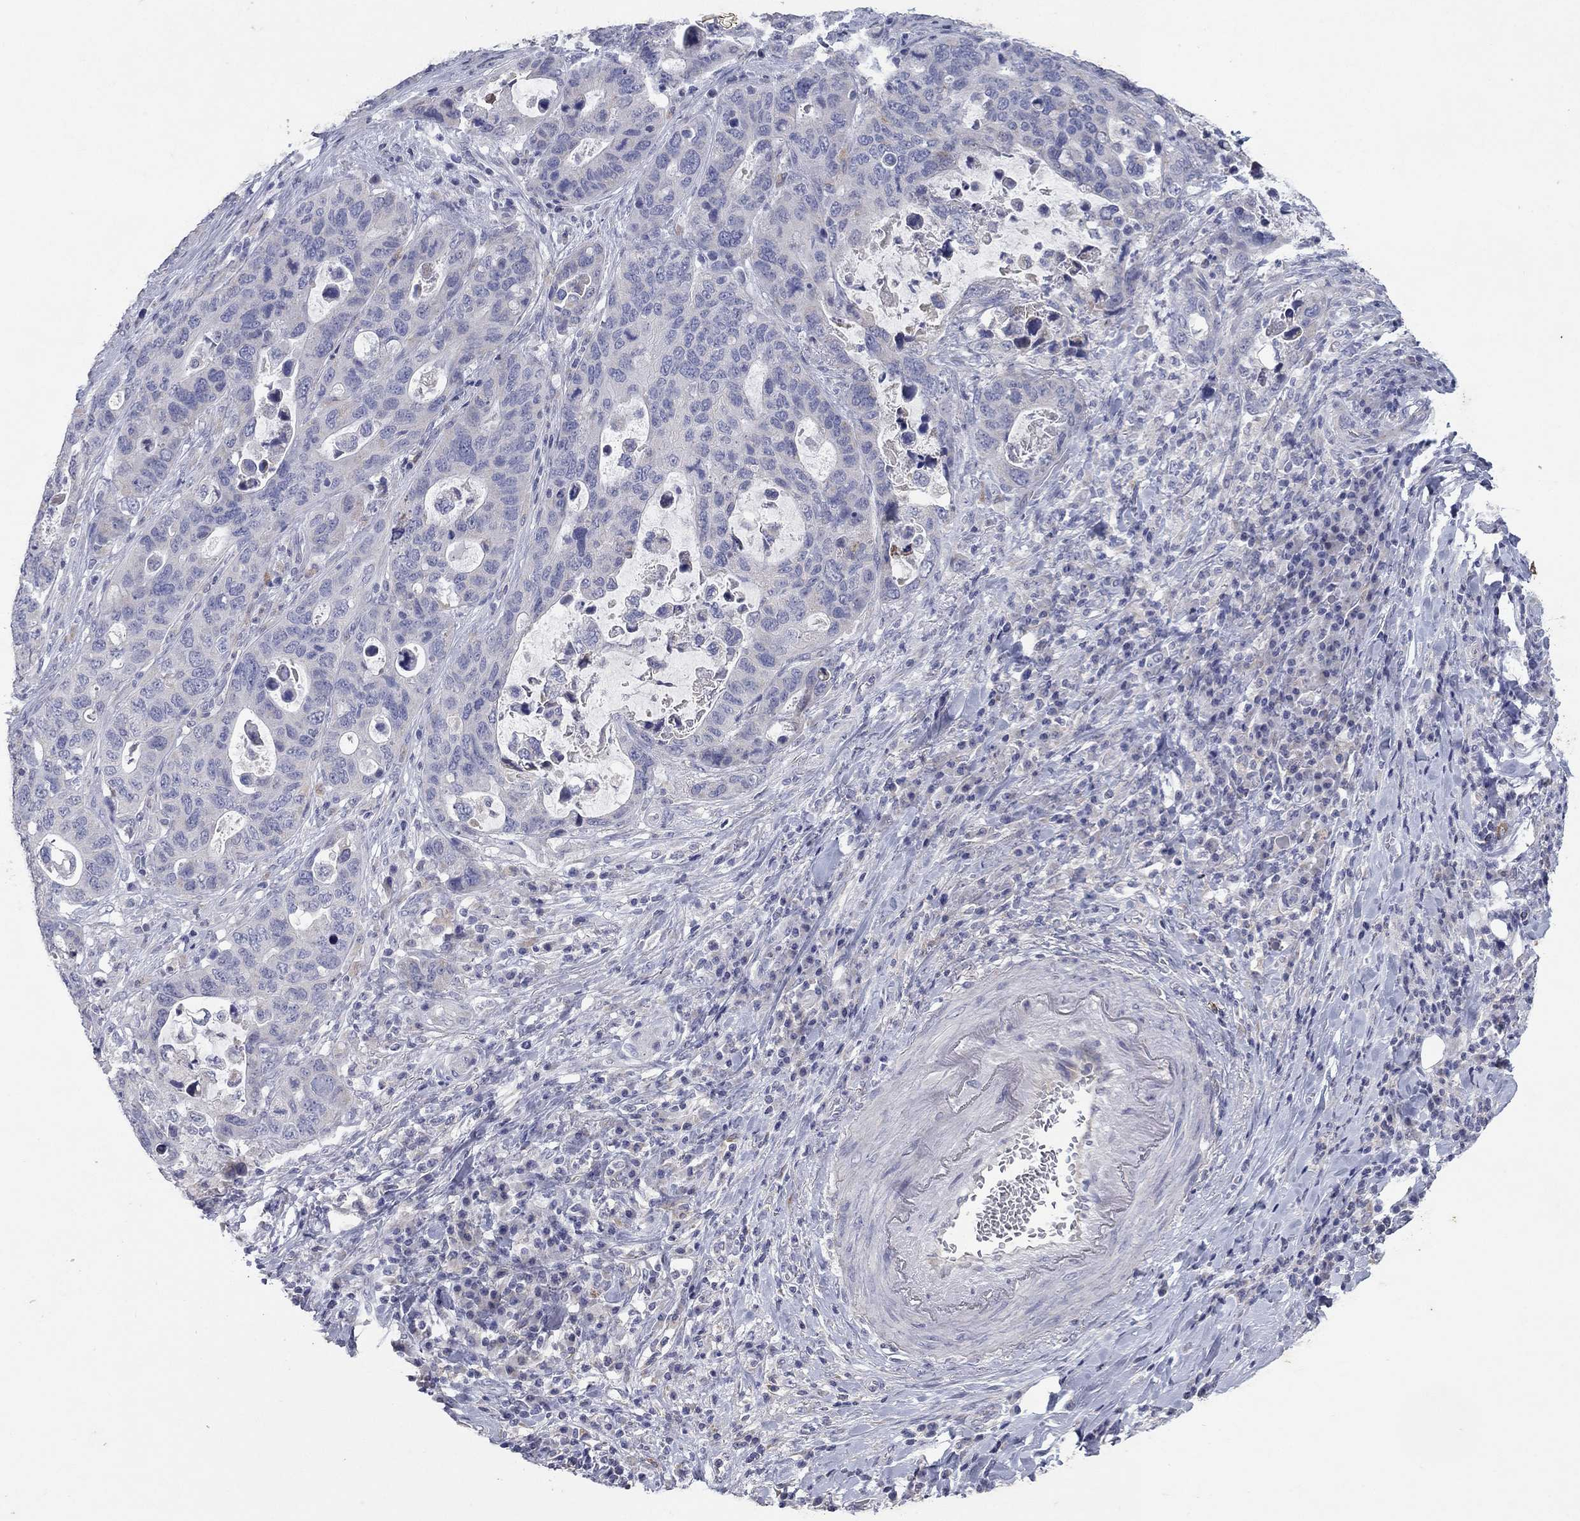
{"staining": {"intensity": "negative", "quantity": "none", "location": "none"}, "tissue": "stomach cancer", "cell_type": "Tumor cells", "image_type": "cancer", "snomed": [{"axis": "morphology", "description": "Adenocarcinoma, NOS"}, {"axis": "topography", "description": "Stomach"}], "caption": "This image is of stomach cancer stained with immunohistochemistry (IHC) to label a protein in brown with the nuclei are counter-stained blue. There is no staining in tumor cells.", "gene": "PTGDS", "patient": {"sex": "male", "age": 54}}